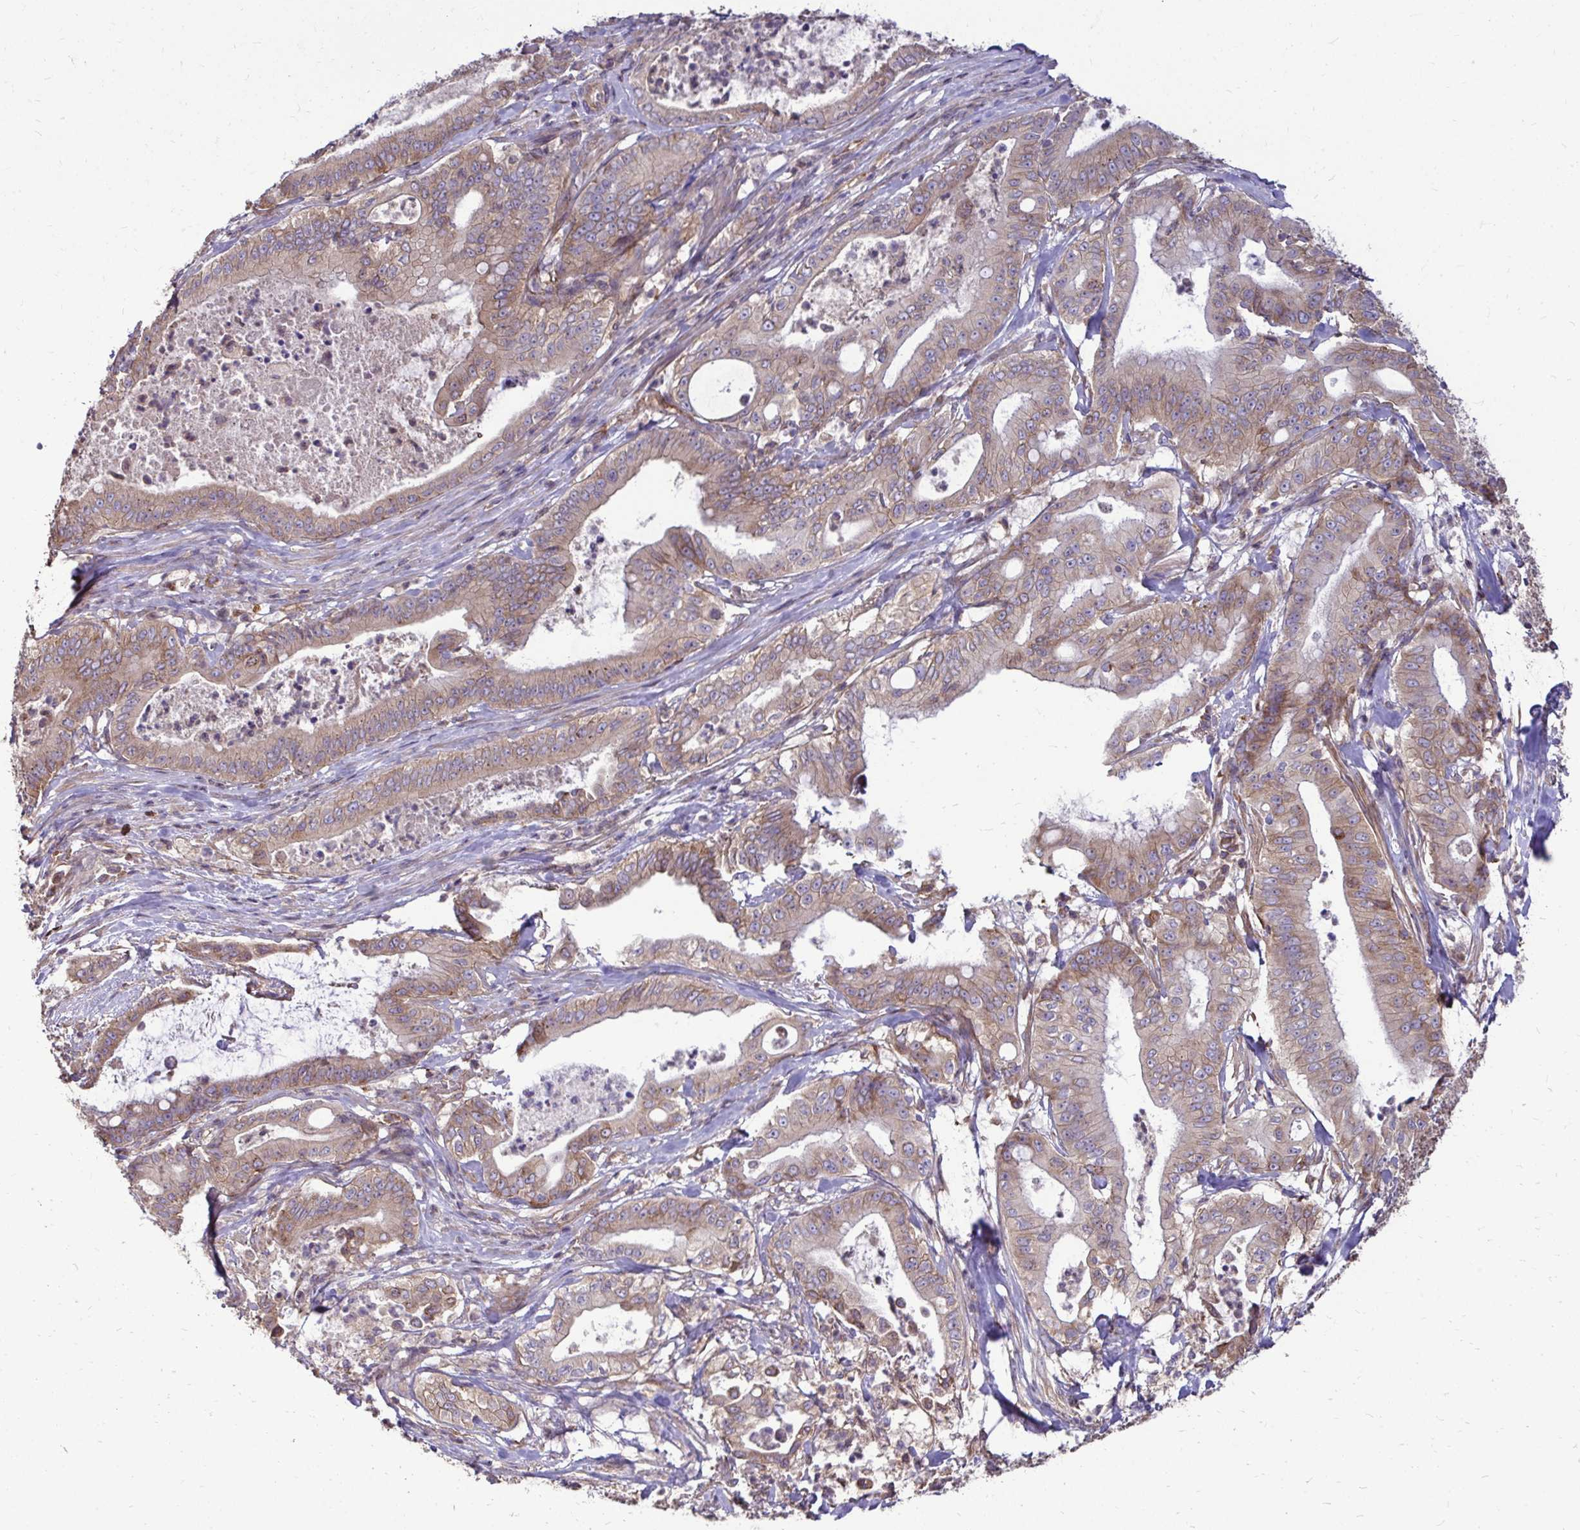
{"staining": {"intensity": "moderate", "quantity": ">75%", "location": "cytoplasmic/membranous"}, "tissue": "pancreatic cancer", "cell_type": "Tumor cells", "image_type": "cancer", "snomed": [{"axis": "morphology", "description": "Adenocarcinoma, NOS"}, {"axis": "topography", "description": "Pancreas"}], "caption": "IHC of human adenocarcinoma (pancreatic) shows medium levels of moderate cytoplasmic/membranous positivity in about >75% of tumor cells.", "gene": "FMR1", "patient": {"sex": "male", "age": 71}}